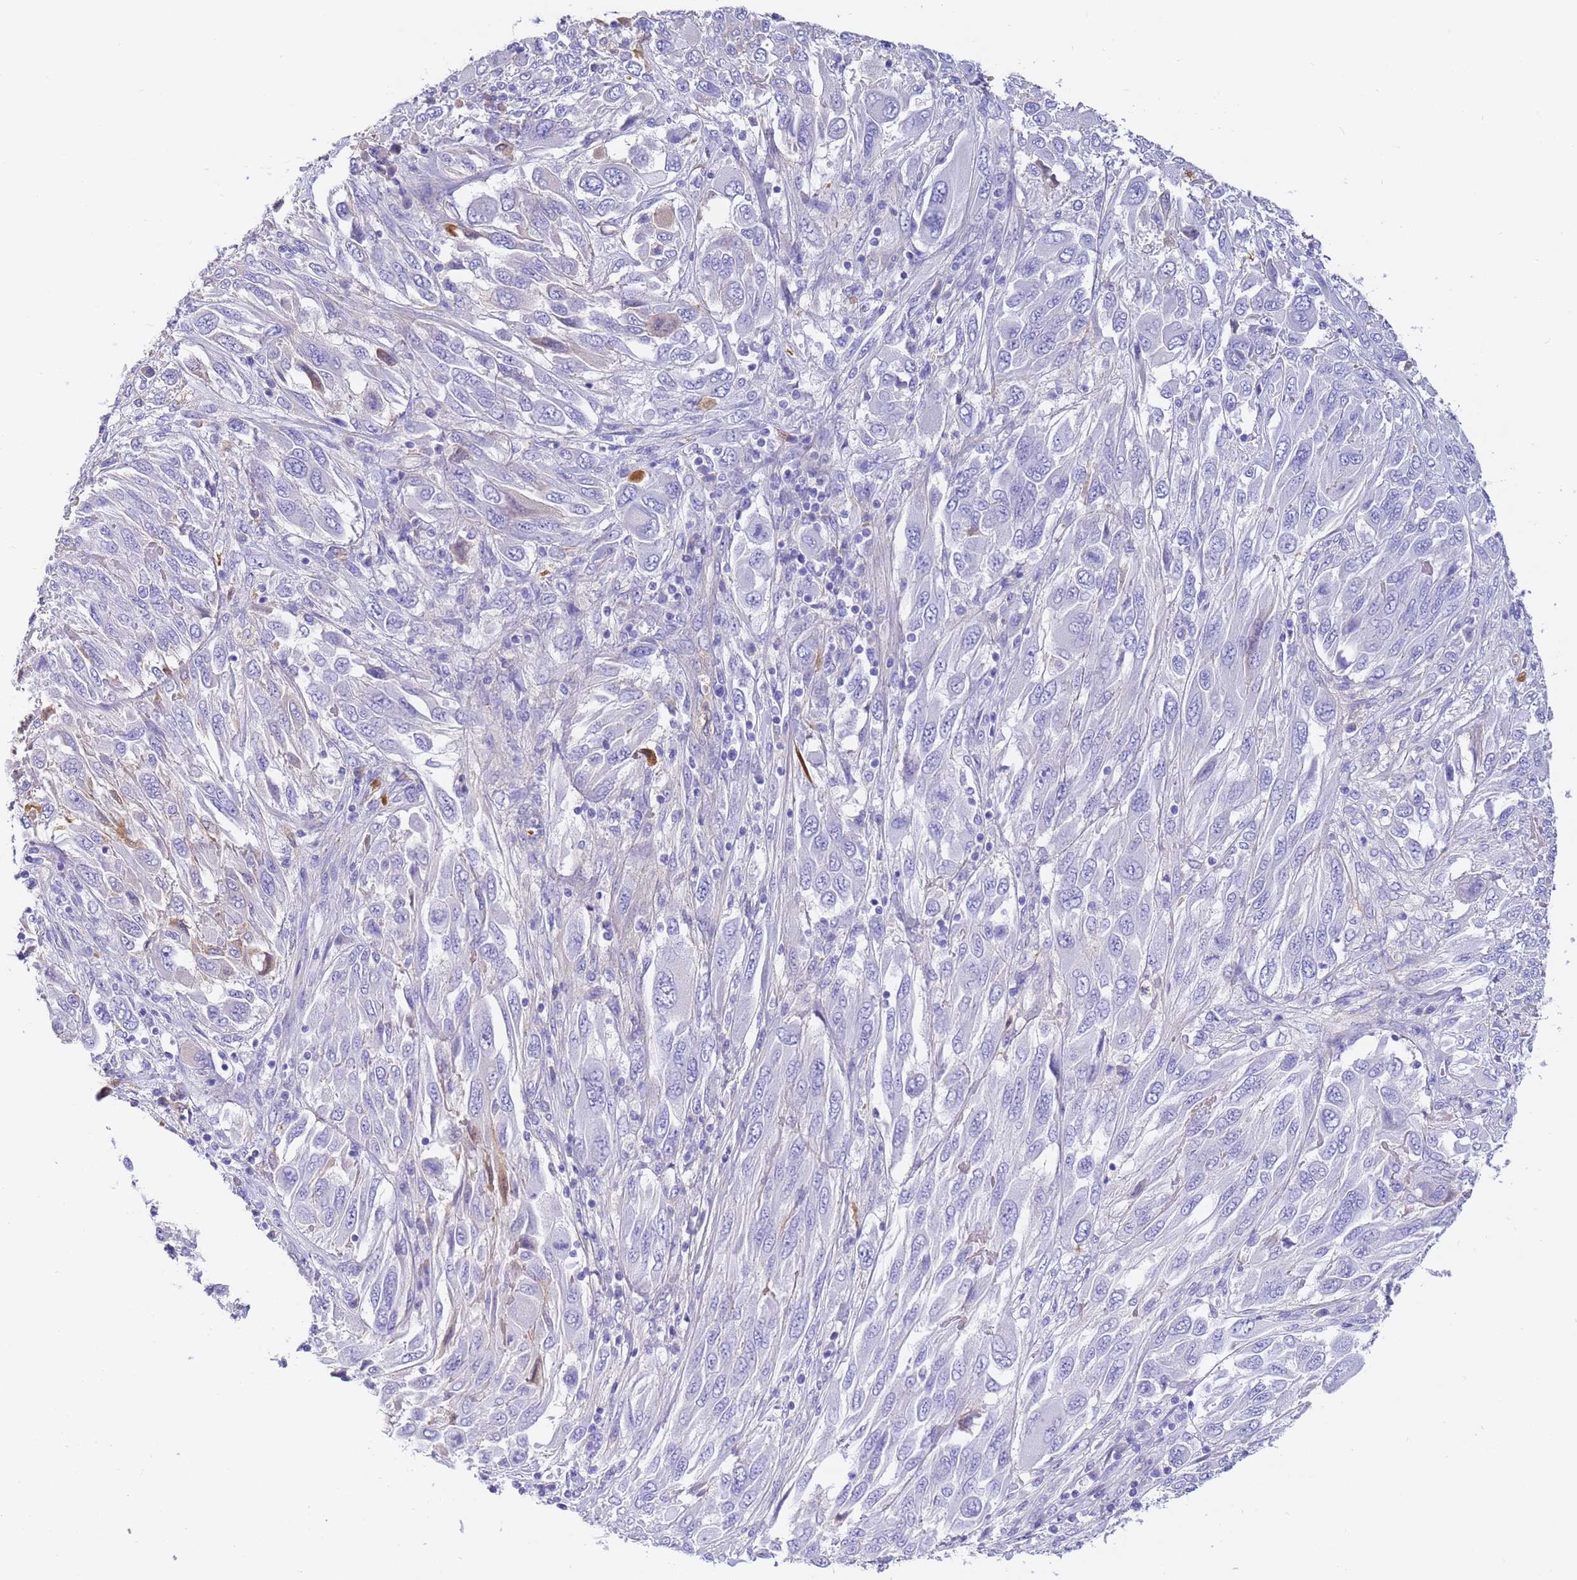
{"staining": {"intensity": "moderate", "quantity": "<25%", "location": "cytoplasmic/membranous"}, "tissue": "melanoma", "cell_type": "Tumor cells", "image_type": "cancer", "snomed": [{"axis": "morphology", "description": "Malignant melanoma, NOS"}, {"axis": "topography", "description": "Skin"}], "caption": "Immunohistochemical staining of human malignant melanoma reveals moderate cytoplasmic/membranous protein positivity in about <25% of tumor cells. Using DAB (3,3'-diaminobenzidine) (brown) and hematoxylin (blue) stains, captured at high magnification using brightfield microscopy.", "gene": "CFHR2", "patient": {"sex": "female", "age": 91}}